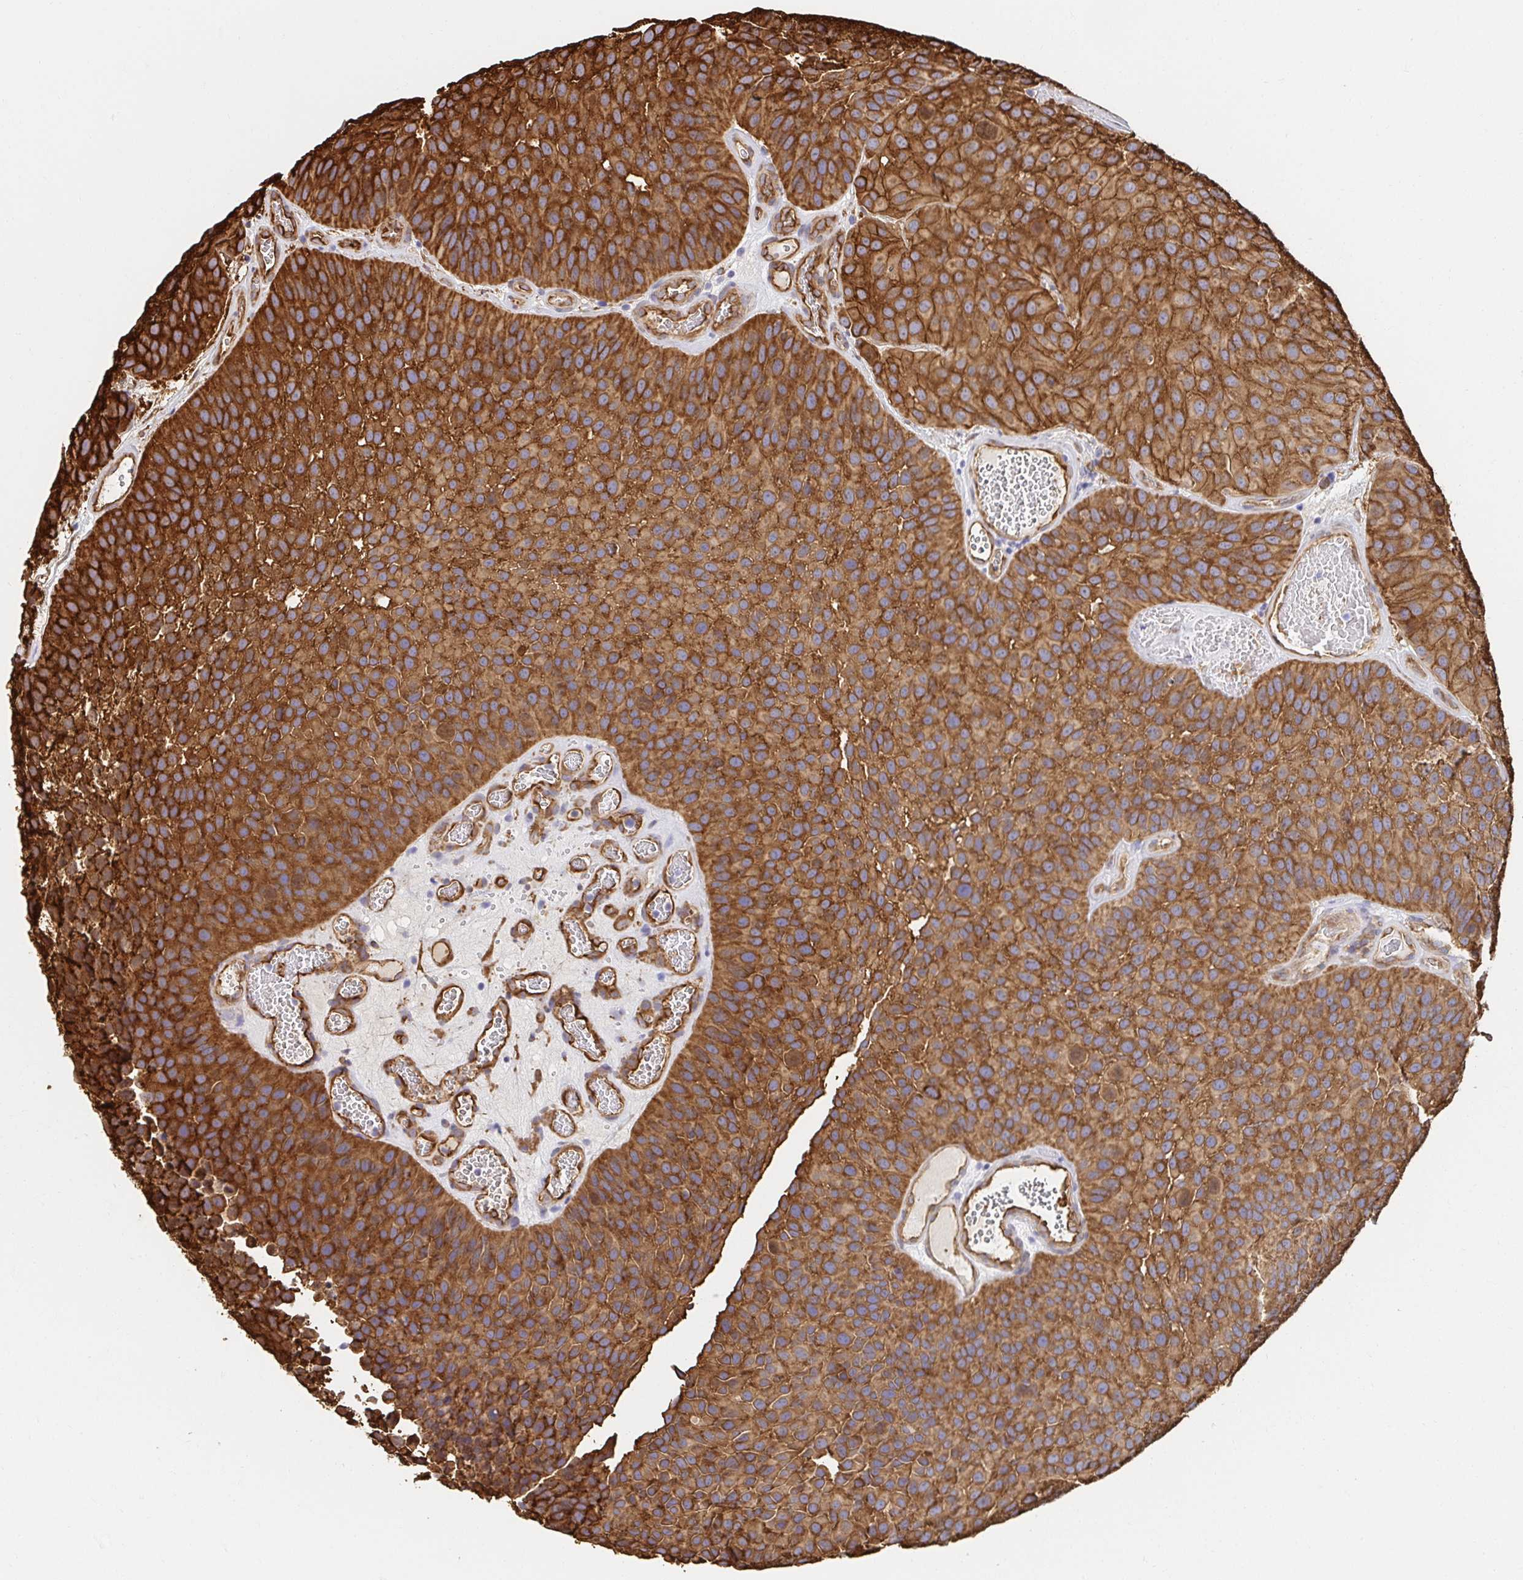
{"staining": {"intensity": "strong", "quantity": ">75%", "location": "cytoplasmic/membranous"}, "tissue": "urothelial cancer", "cell_type": "Tumor cells", "image_type": "cancer", "snomed": [{"axis": "morphology", "description": "Urothelial carcinoma, Low grade"}, {"axis": "topography", "description": "Urinary bladder"}], "caption": "IHC micrograph of human urothelial cancer stained for a protein (brown), which reveals high levels of strong cytoplasmic/membranous staining in about >75% of tumor cells.", "gene": "CTTN", "patient": {"sex": "male", "age": 76}}